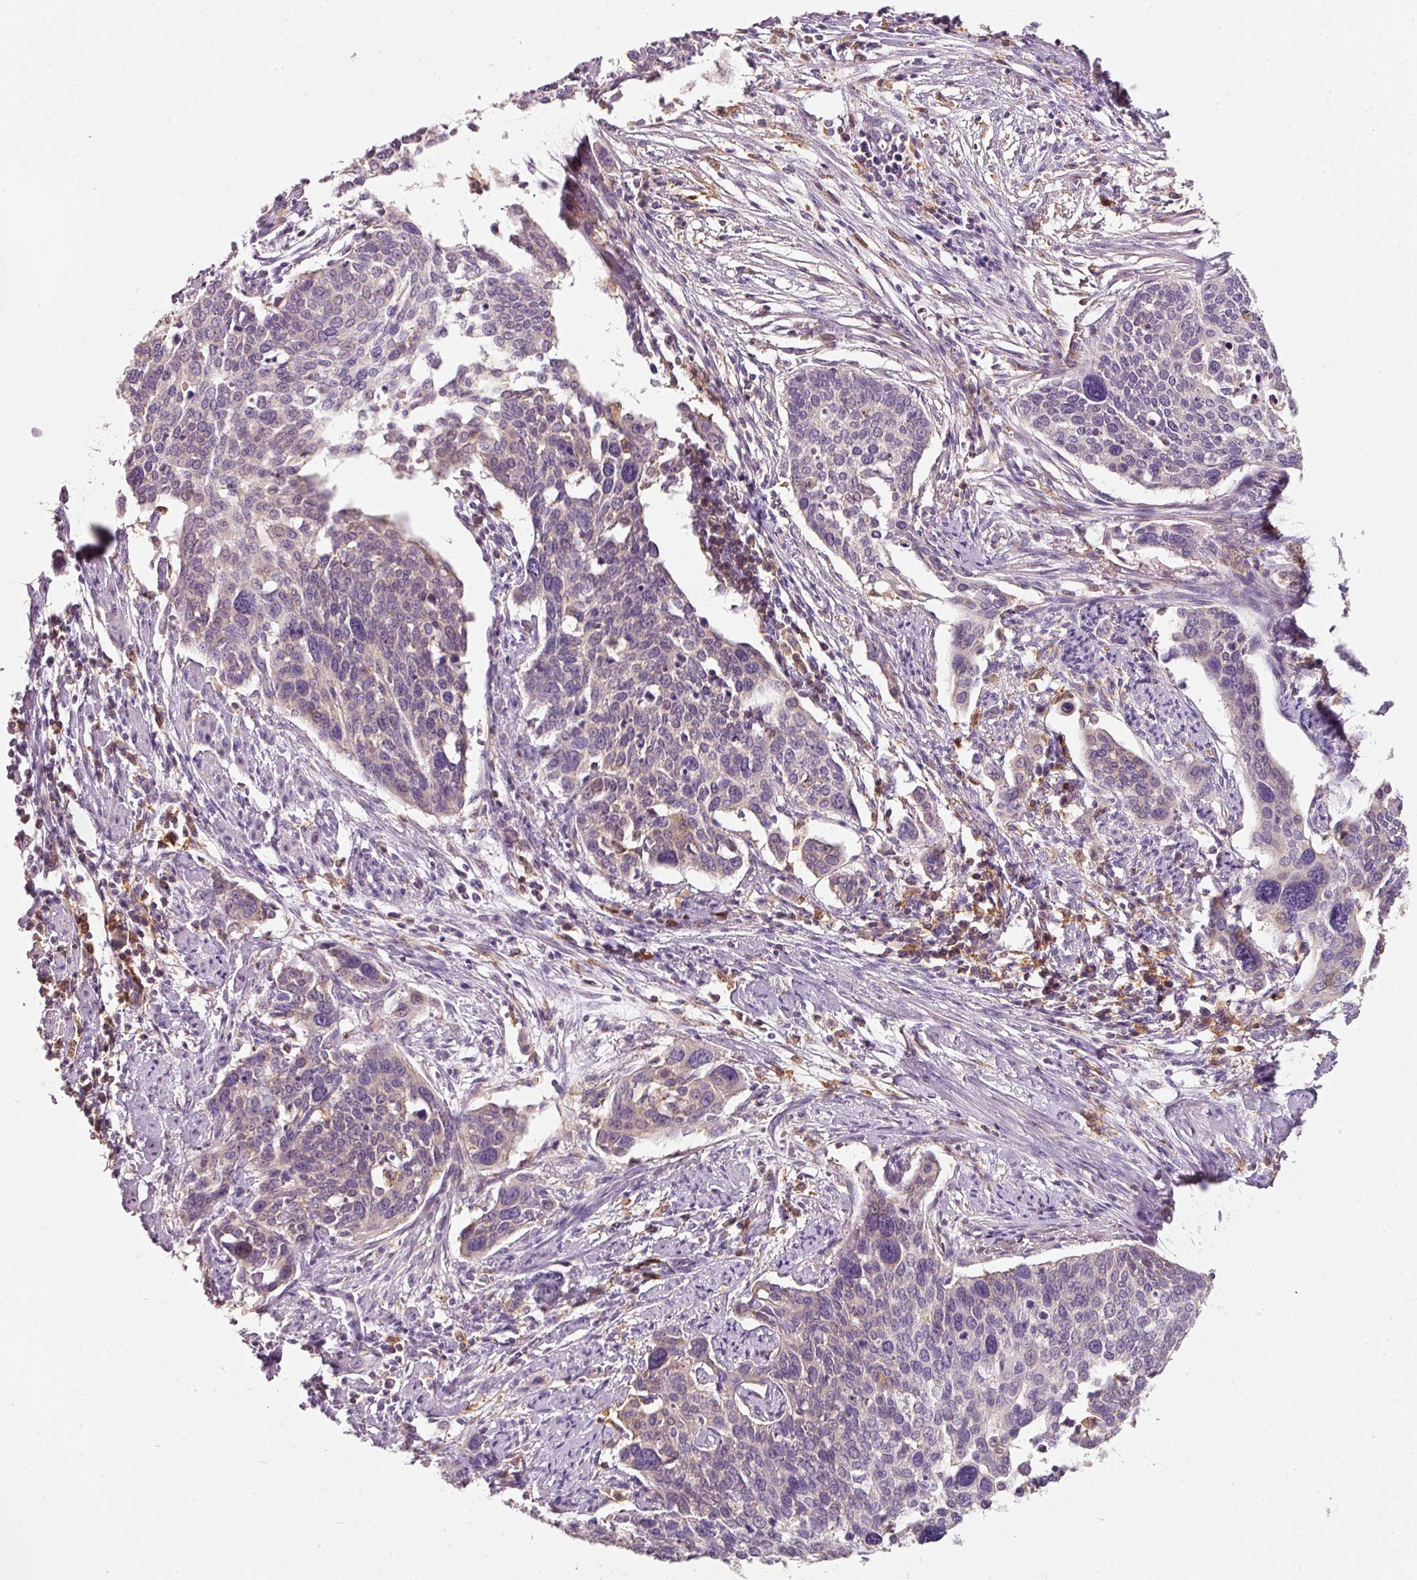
{"staining": {"intensity": "negative", "quantity": "none", "location": "none"}, "tissue": "cervical cancer", "cell_type": "Tumor cells", "image_type": "cancer", "snomed": [{"axis": "morphology", "description": "Squamous cell carcinoma, NOS"}, {"axis": "topography", "description": "Cervix"}], "caption": "DAB (3,3'-diaminobenzidine) immunohistochemical staining of cervical squamous cell carcinoma displays no significant positivity in tumor cells.", "gene": "IQGAP2", "patient": {"sex": "female", "age": 44}}